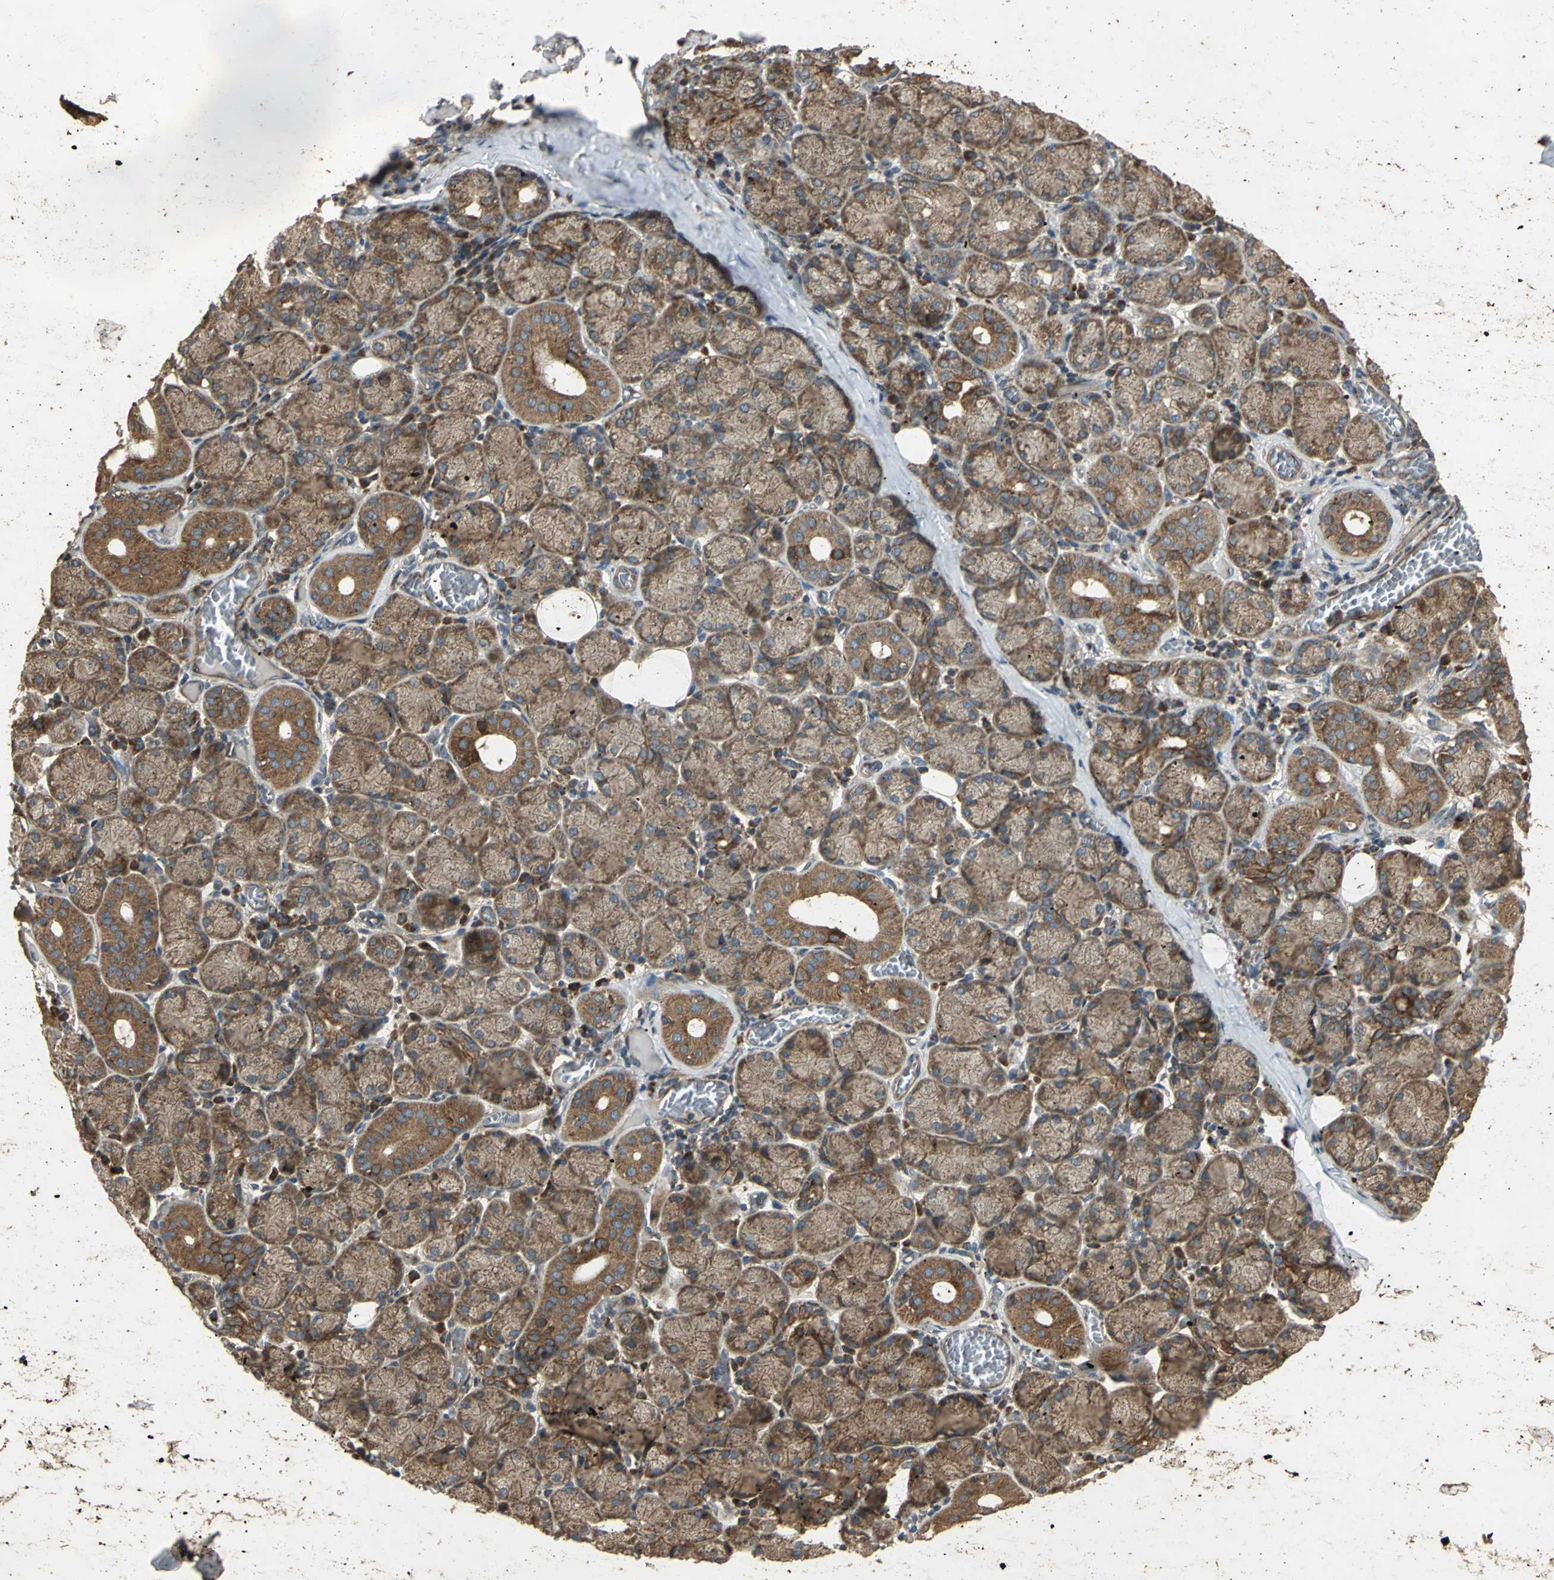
{"staining": {"intensity": "strong", "quantity": "25%-75%", "location": "cytoplasmic/membranous"}, "tissue": "salivary gland", "cell_type": "Glandular cells", "image_type": "normal", "snomed": [{"axis": "morphology", "description": "Normal tissue, NOS"}, {"axis": "topography", "description": "Salivary gland"}], "caption": "A histopathology image showing strong cytoplasmic/membranous positivity in about 25%-75% of glandular cells in normal salivary gland, as visualized by brown immunohistochemical staining.", "gene": "KANK1", "patient": {"sex": "female", "age": 24}}